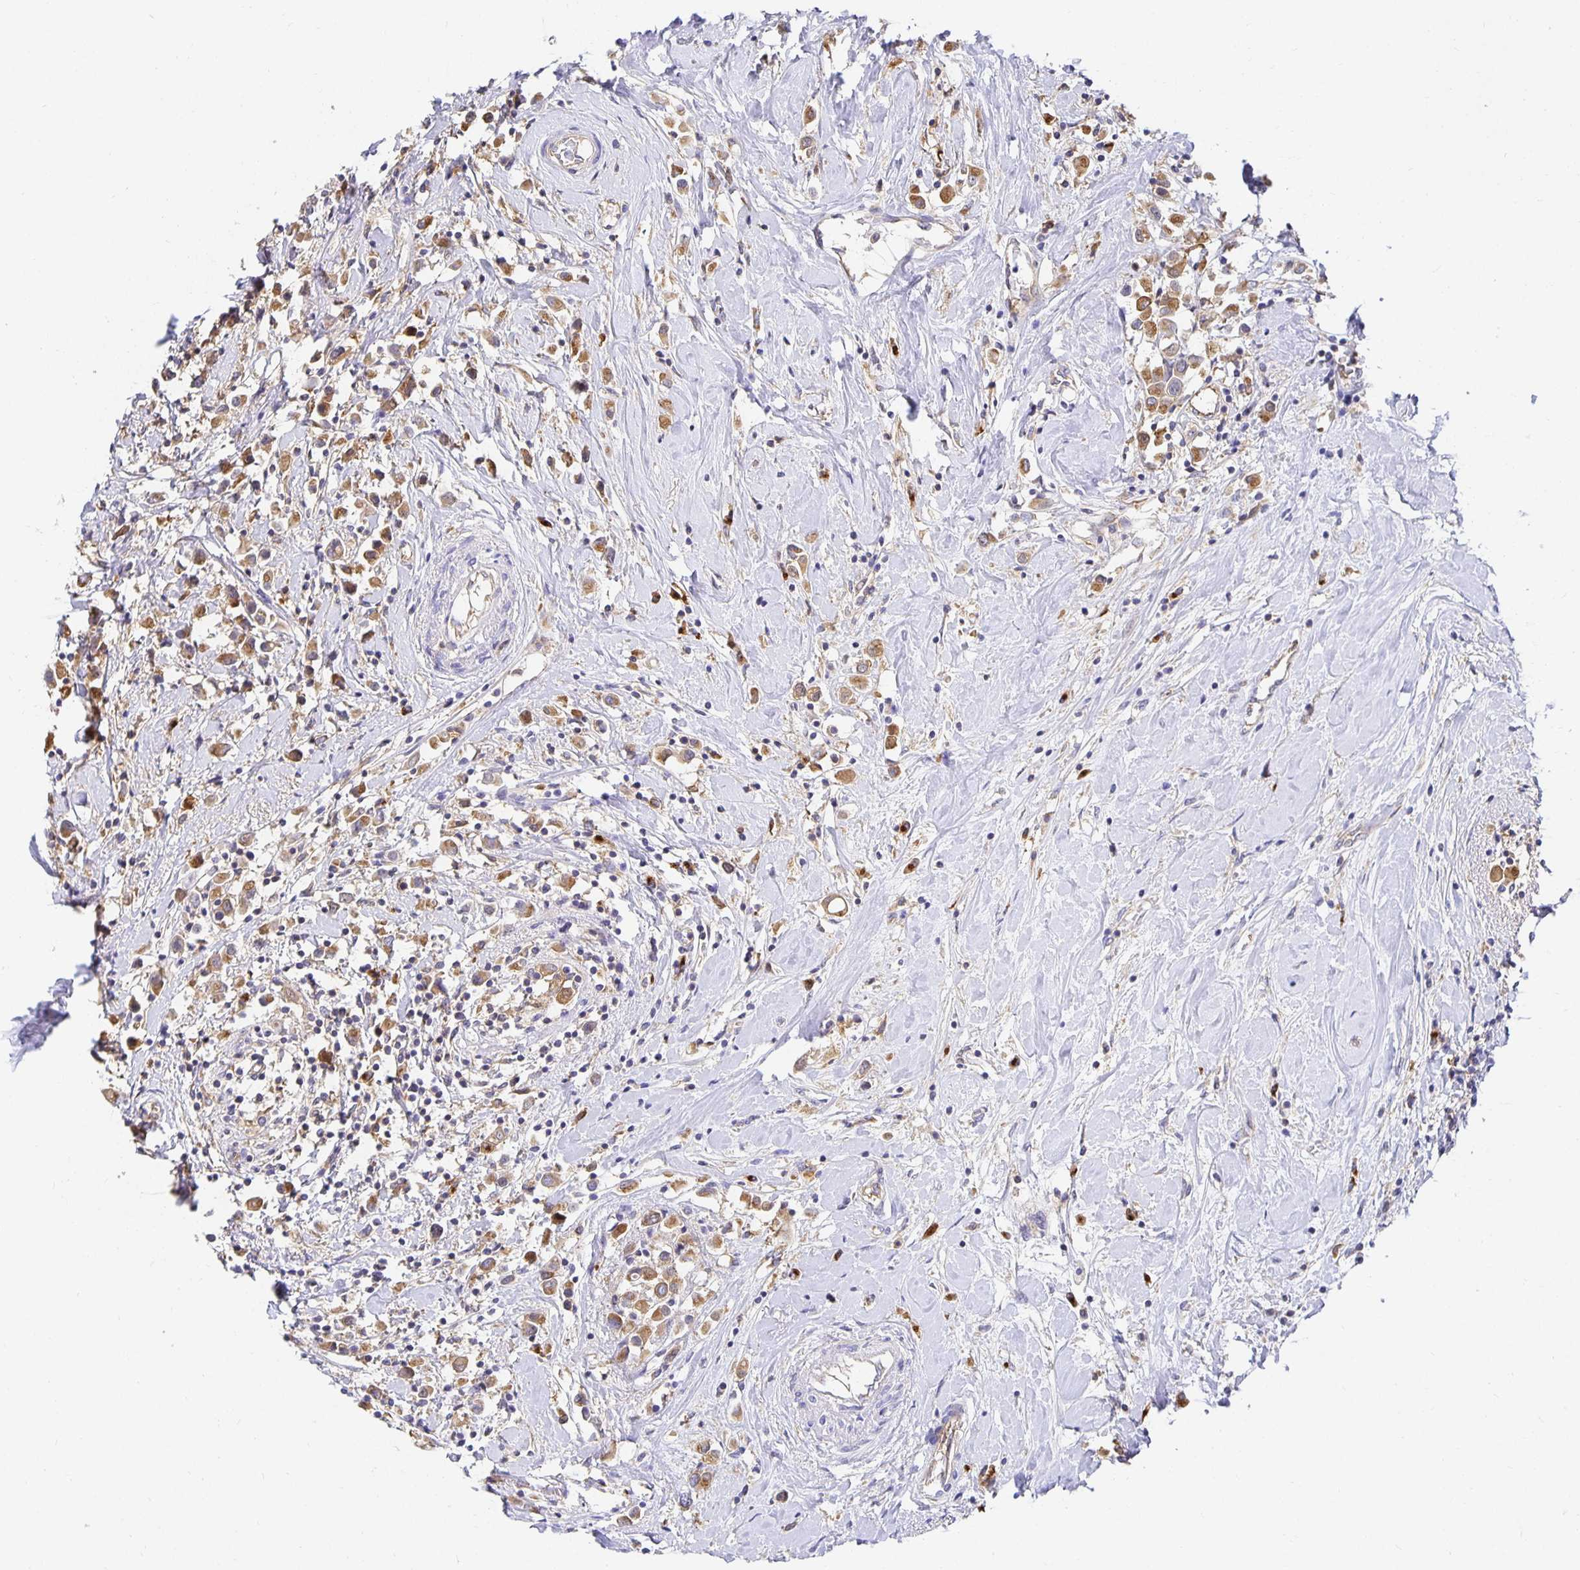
{"staining": {"intensity": "moderate", "quantity": "25%-75%", "location": "cytoplasmic/membranous"}, "tissue": "breast cancer", "cell_type": "Tumor cells", "image_type": "cancer", "snomed": [{"axis": "morphology", "description": "Duct carcinoma"}, {"axis": "topography", "description": "Breast"}], "caption": "Breast cancer (intraductal carcinoma) stained for a protein shows moderate cytoplasmic/membranous positivity in tumor cells. The protein of interest is stained brown, and the nuclei are stained in blue (DAB IHC with brightfield microscopy, high magnification).", "gene": "USO1", "patient": {"sex": "female", "age": 61}}